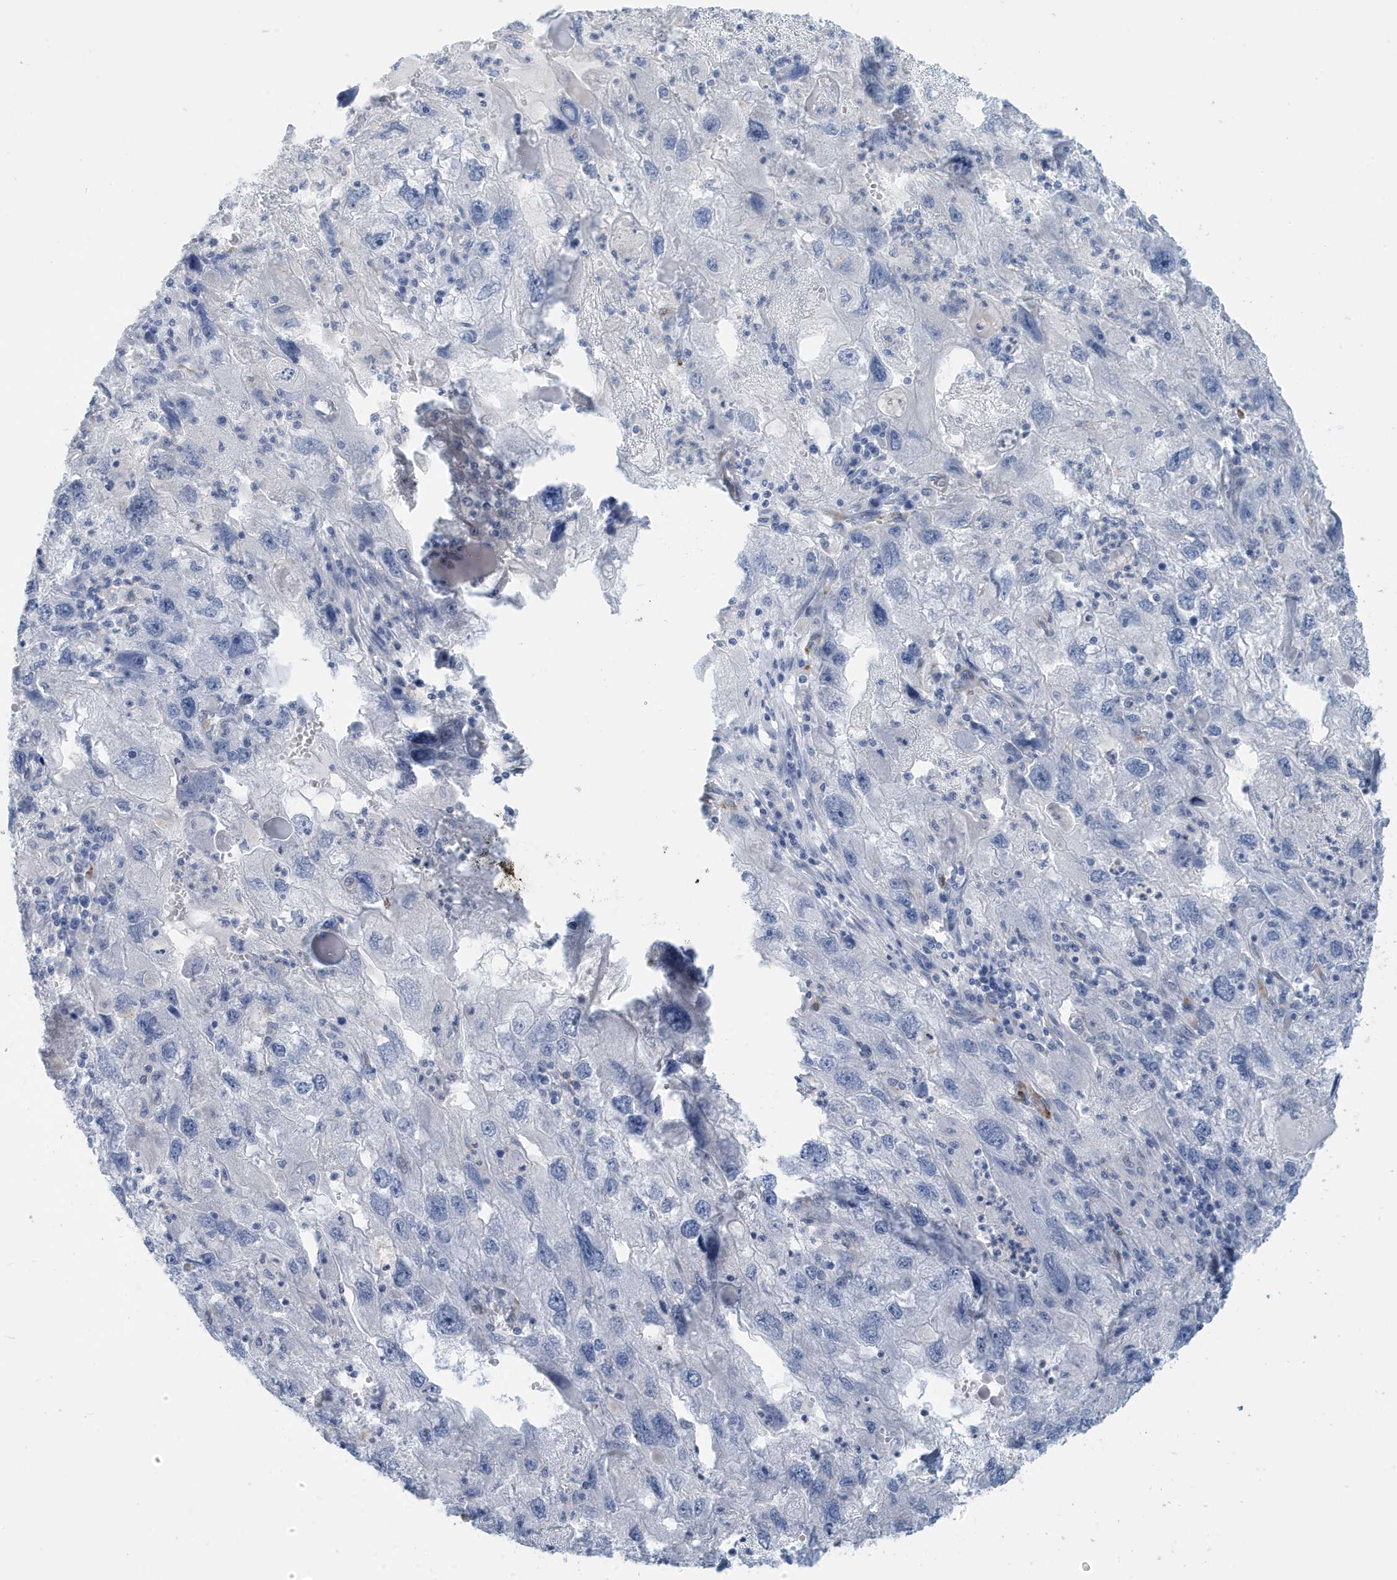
{"staining": {"intensity": "negative", "quantity": "none", "location": "none"}, "tissue": "endometrial cancer", "cell_type": "Tumor cells", "image_type": "cancer", "snomed": [{"axis": "morphology", "description": "Adenocarcinoma, NOS"}, {"axis": "topography", "description": "Endometrium"}], "caption": "Image shows no protein positivity in tumor cells of adenocarcinoma (endometrial) tissue. (DAB (3,3'-diaminobenzidine) immunohistochemistry (IHC) with hematoxylin counter stain).", "gene": "PERM1", "patient": {"sex": "female", "age": 49}}